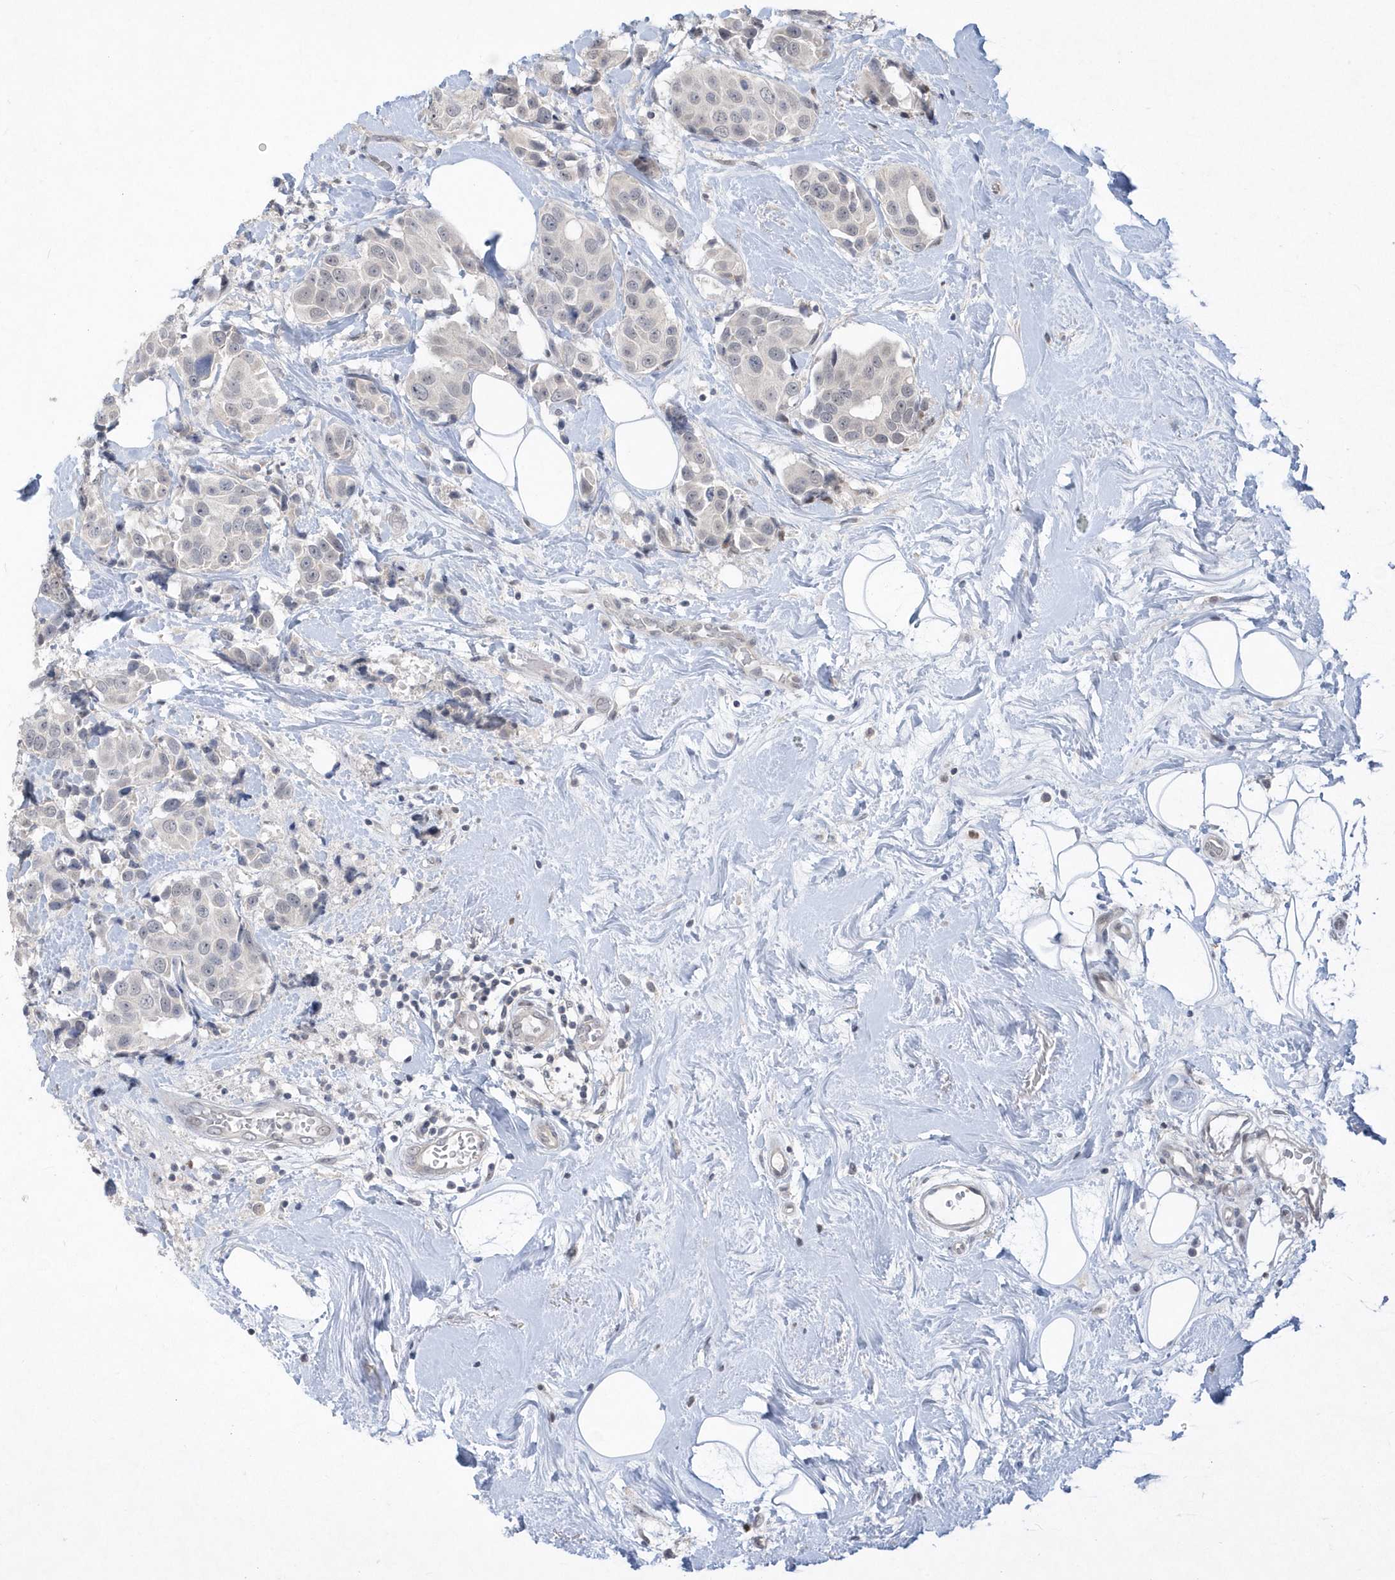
{"staining": {"intensity": "negative", "quantity": "none", "location": "none"}, "tissue": "breast cancer", "cell_type": "Tumor cells", "image_type": "cancer", "snomed": [{"axis": "morphology", "description": "Normal tissue, NOS"}, {"axis": "morphology", "description": "Duct carcinoma"}, {"axis": "topography", "description": "Breast"}], "caption": "There is no significant positivity in tumor cells of breast cancer.", "gene": "TSPEAR", "patient": {"sex": "female", "age": 39}}